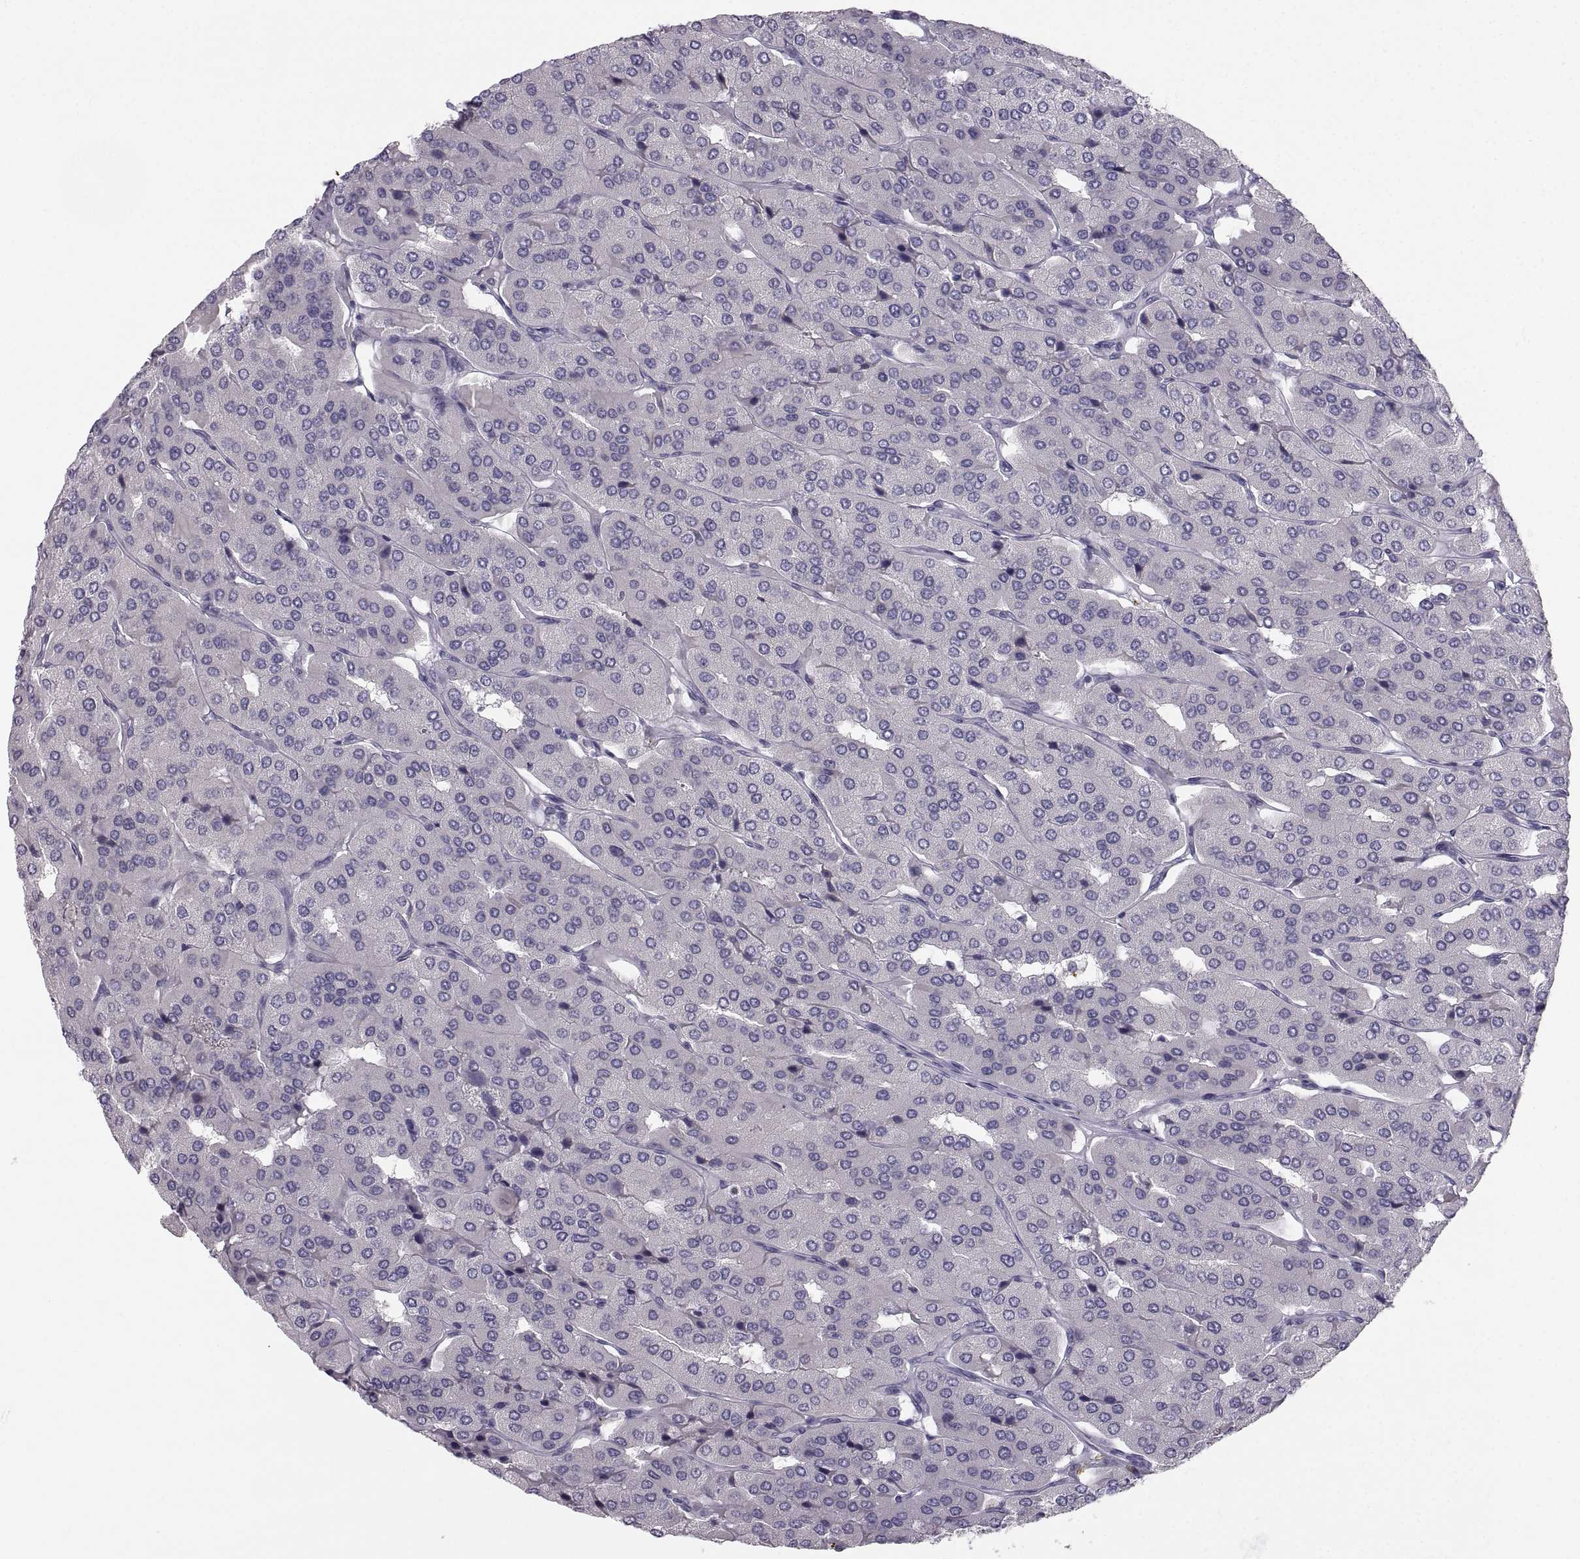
{"staining": {"intensity": "negative", "quantity": "none", "location": "none"}, "tissue": "parathyroid gland", "cell_type": "Glandular cells", "image_type": "normal", "snomed": [{"axis": "morphology", "description": "Normal tissue, NOS"}, {"axis": "morphology", "description": "Adenoma, NOS"}, {"axis": "topography", "description": "Parathyroid gland"}], "caption": "Glandular cells show no significant protein positivity in benign parathyroid gland. The staining is performed using DAB (3,3'-diaminobenzidine) brown chromogen with nuclei counter-stained in using hematoxylin.", "gene": "ZNF185", "patient": {"sex": "female", "age": 86}}